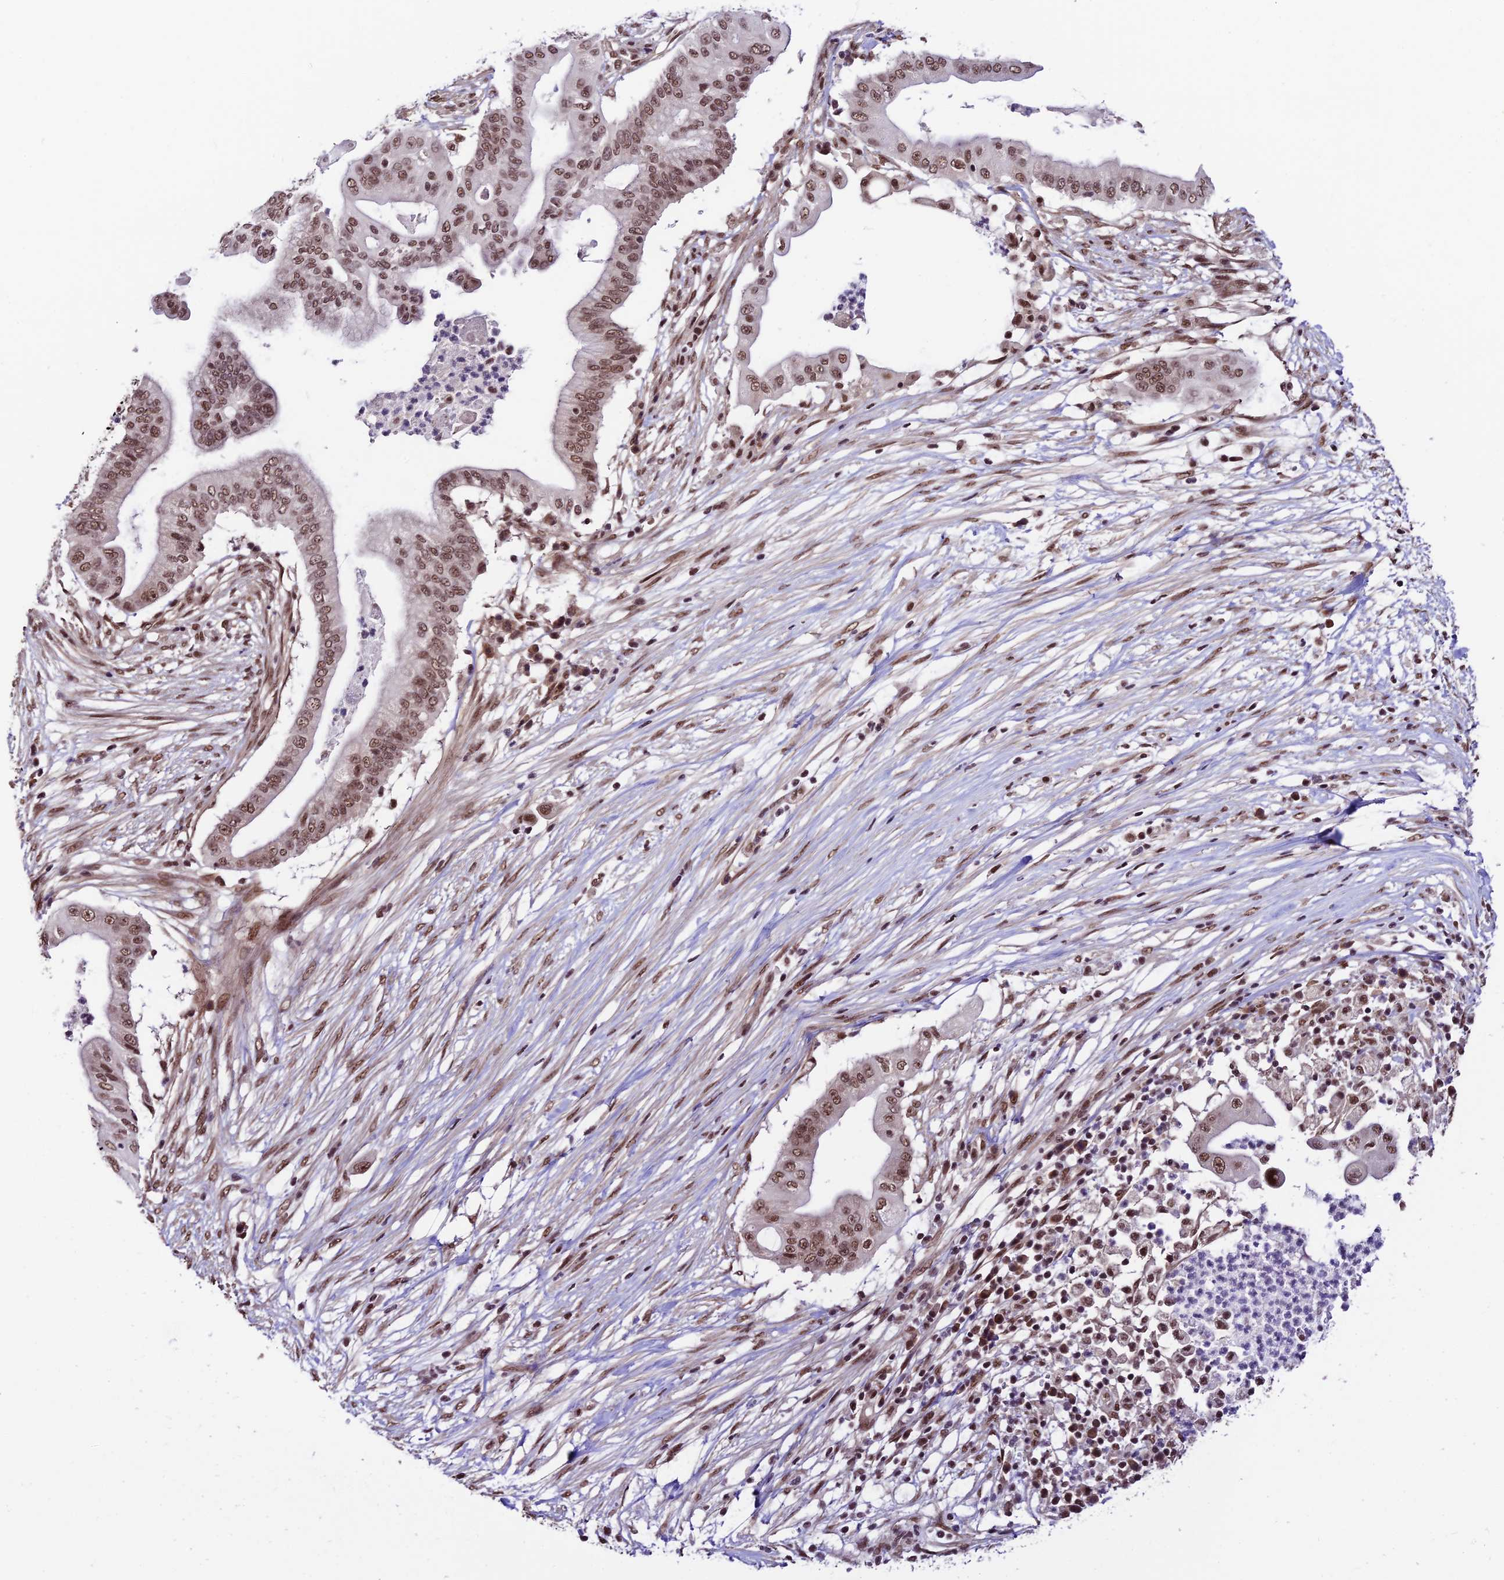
{"staining": {"intensity": "moderate", "quantity": ">75%", "location": "nuclear"}, "tissue": "pancreatic cancer", "cell_type": "Tumor cells", "image_type": "cancer", "snomed": [{"axis": "morphology", "description": "Adenocarcinoma, NOS"}, {"axis": "topography", "description": "Pancreas"}], "caption": "Moderate nuclear protein staining is present in approximately >75% of tumor cells in adenocarcinoma (pancreatic).", "gene": "RBM42", "patient": {"sex": "male", "age": 68}}